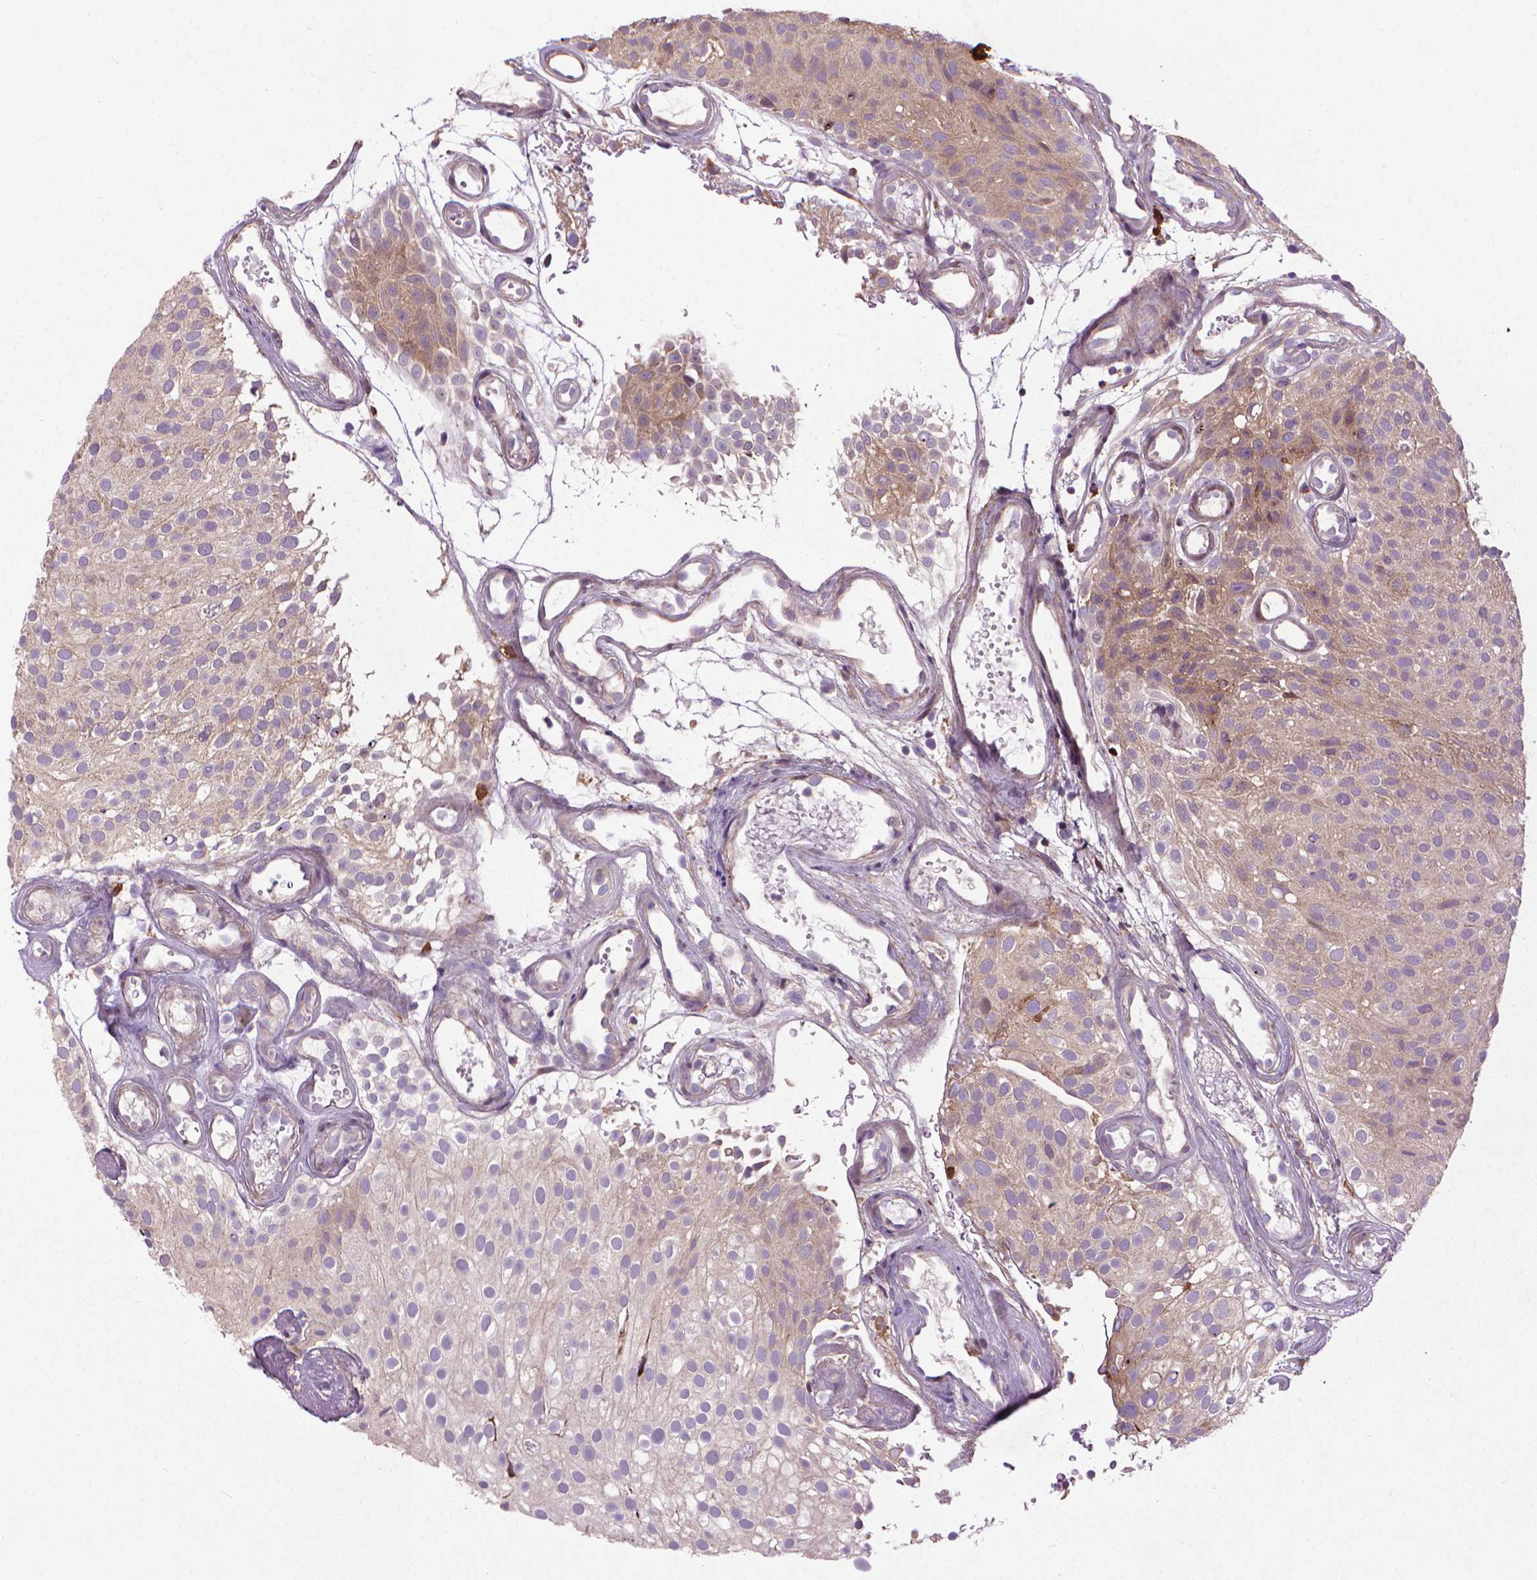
{"staining": {"intensity": "weak", "quantity": "25%-75%", "location": "cytoplasmic/membranous"}, "tissue": "urothelial cancer", "cell_type": "Tumor cells", "image_type": "cancer", "snomed": [{"axis": "morphology", "description": "Urothelial carcinoma, Low grade"}, {"axis": "topography", "description": "Urinary bladder"}], "caption": "This photomicrograph displays IHC staining of urothelial carcinoma (low-grade), with low weak cytoplasmic/membranous positivity in about 25%-75% of tumor cells.", "gene": "MYH14", "patient": {"sex": "male", "age": 78}}